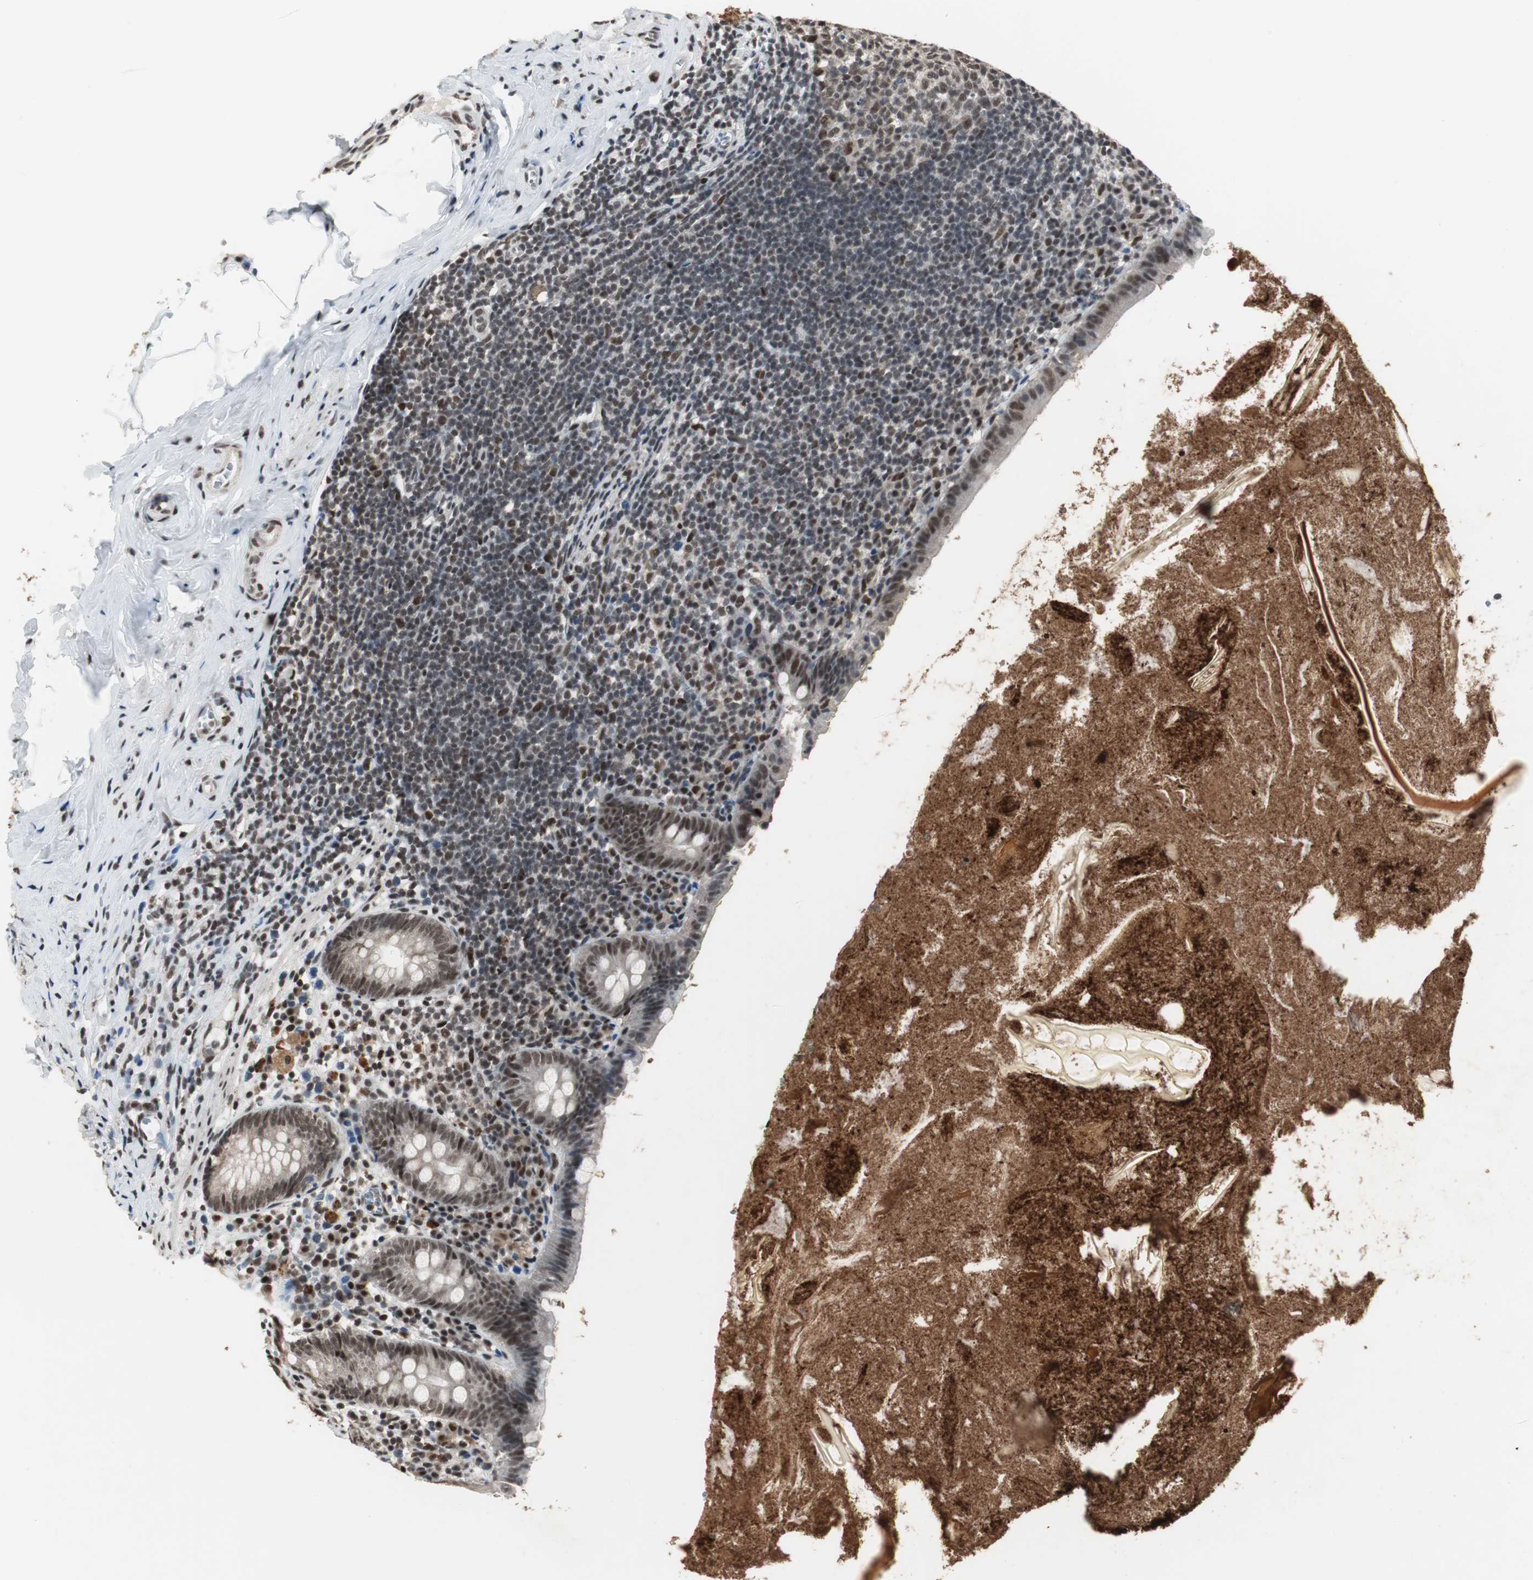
{"staining": {"intensity": "moderate", "quantity": ">75%", "location": "nuclear"}, "tissue": "appendix", "cell_type": "Glandular cells", "image_type": "normal", "snomed": [{"axis": "morphology", "description": "Normal tissue, NOS"}, {"axis": "topography", "description": "Appendix"}], "caption": "High-magnification brightfield microscopy of normal appendix stained with DAB (brown) and counterstained with hematoxylin (blue). glandular cells exhibit moderate nuclear staining is present in about>75% of cells.", "gene": "CDK9", "patient": {"sex": "male", "age": 52}}